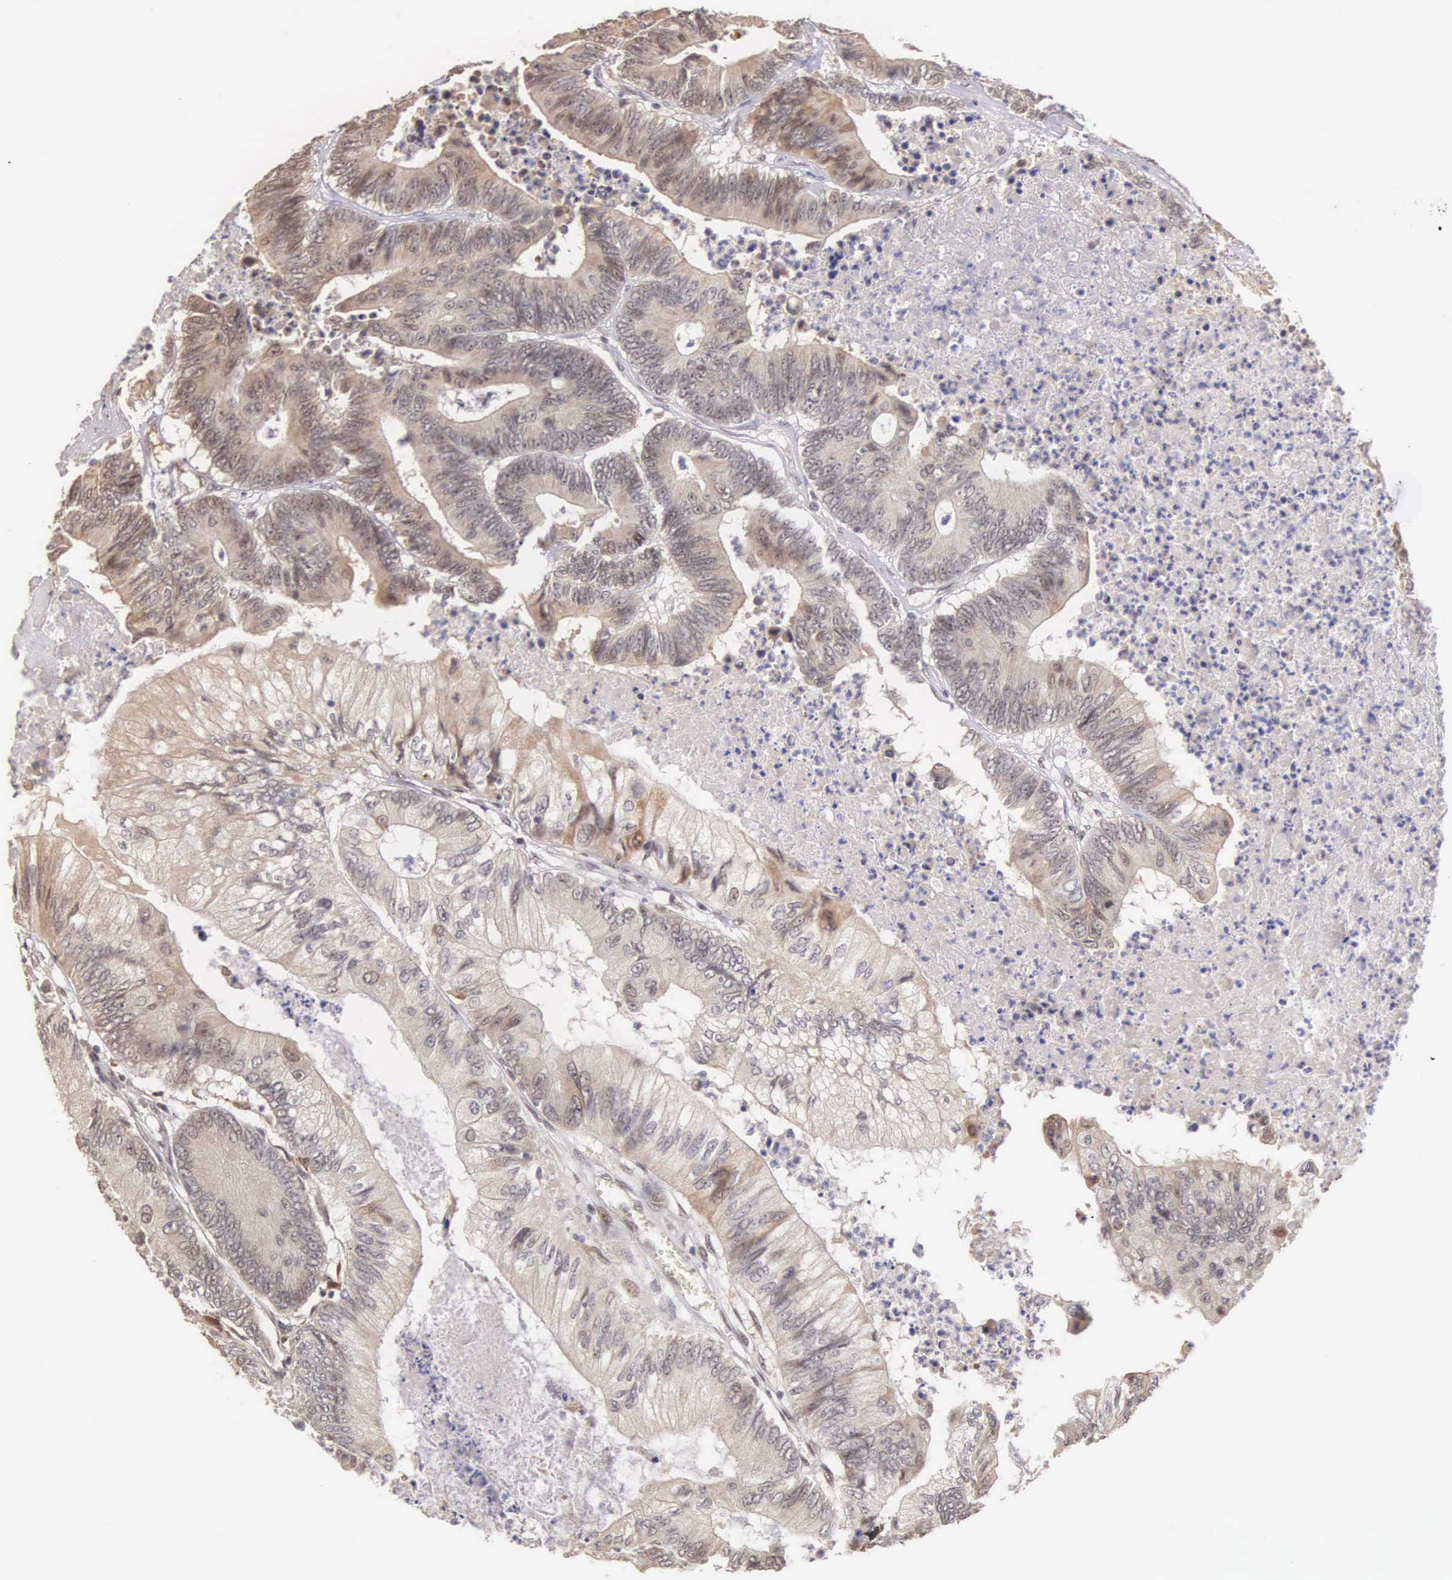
{"staining": {"intensity": "weak", "quantity": "<25%", "location": "cytoplasmic/membranous"}, "tissue": "colorectal cancer", "cell_type": "Tumor cells", "image_type": "cancer", "snomed": [{"axis": "morphology", "description": "Adenocarcinoma, NOS"}, {"axis": "topography", "description": "Colon"}], "caption": "An image of human colorectal cancer is negative for staining in tumor cells.", "gene": "HMGXB4", "patient": {"sex": "male", "age": 65}}